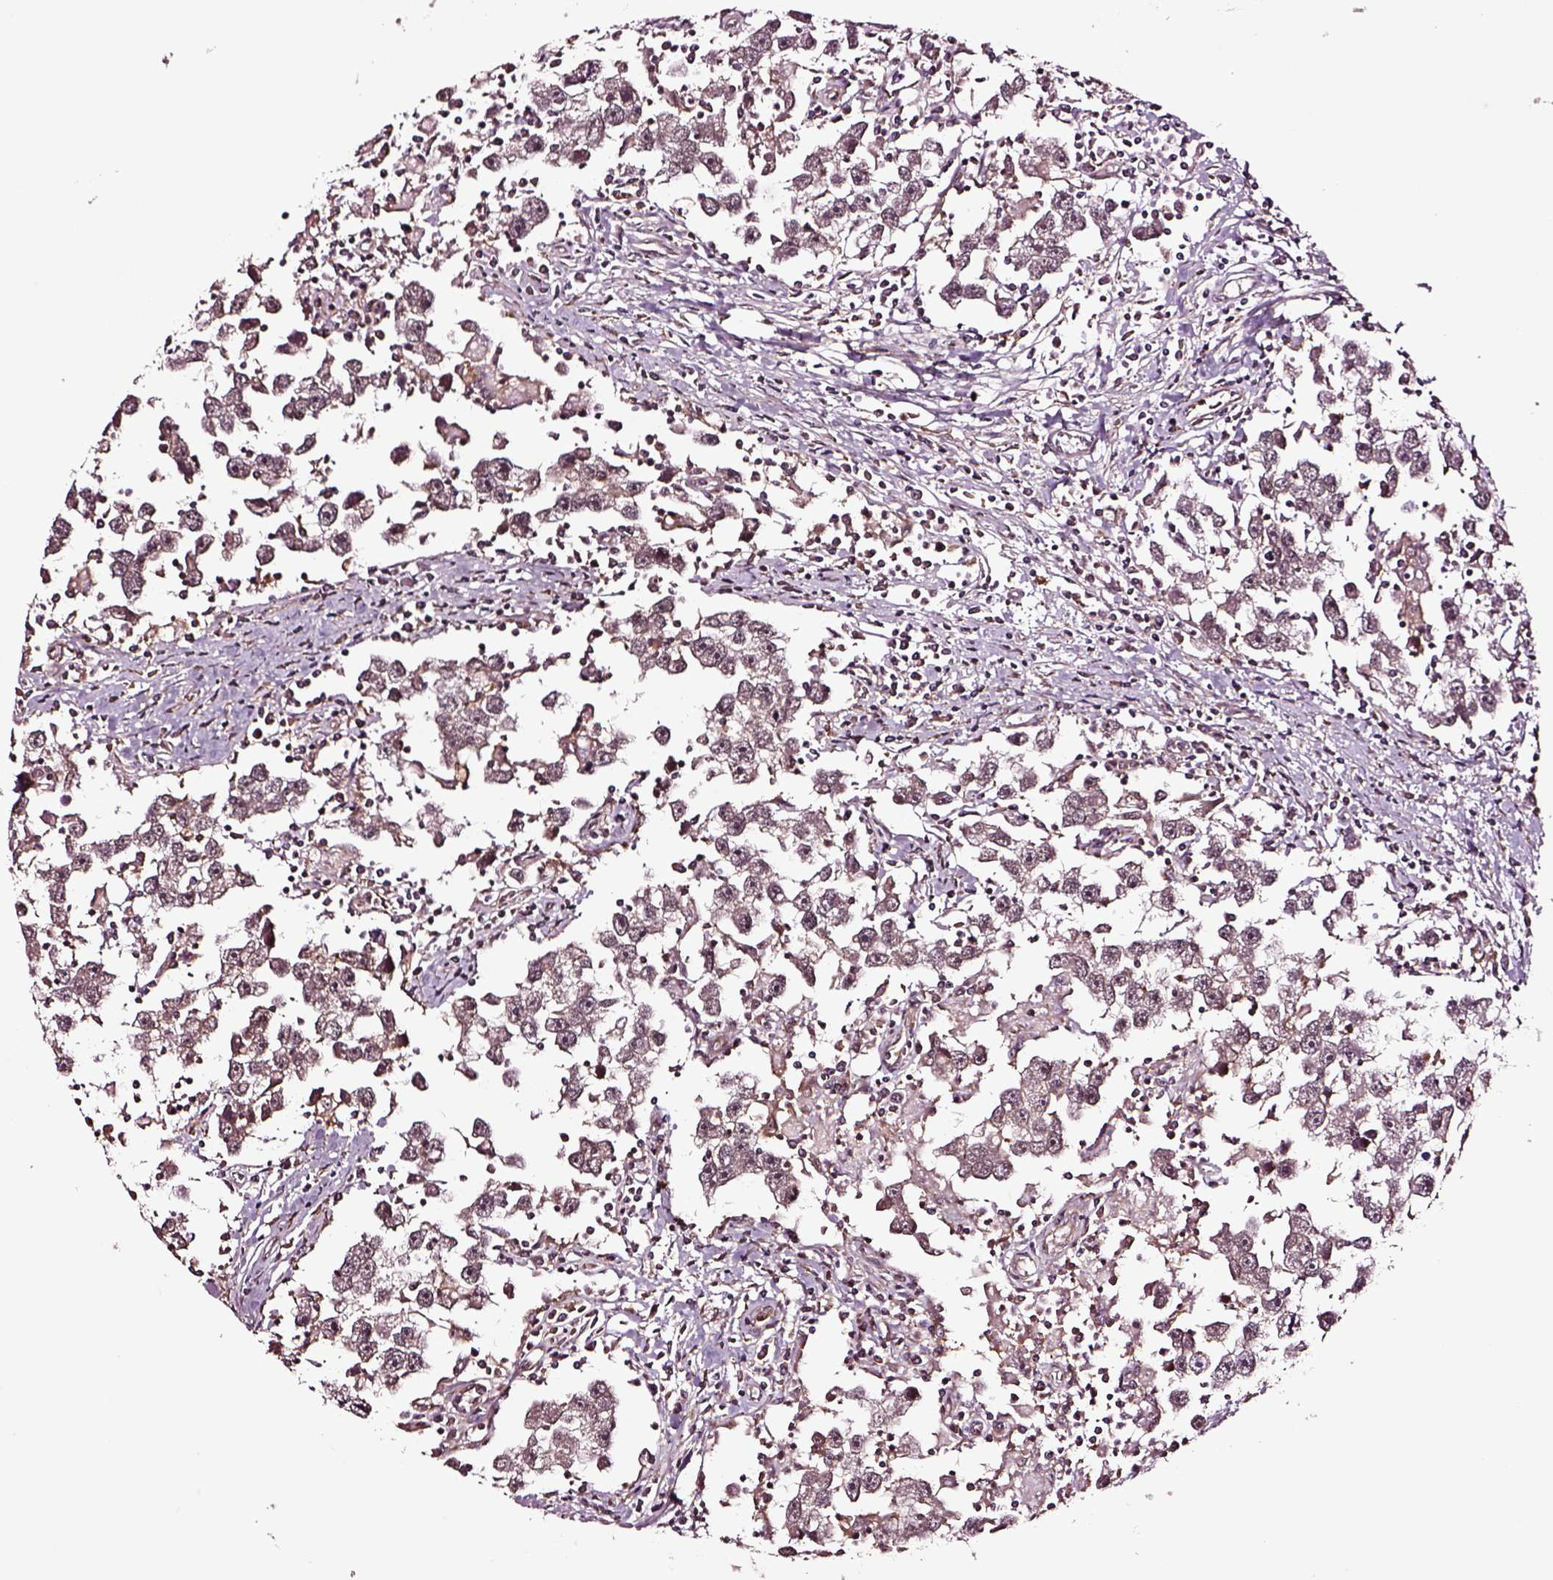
{"staining": {"intensity": "negative", "quantity": "none", "location": "none"}, "tissue": "testis cancer", "cell_type": "Tumor cells", "image_type": "cancer", "snomed": [{"axis": "morphology", "description": "Seminoma, NOS"}, {"axis": "topography", "description": "Testis"}], "caption": "This histopathology image is of seminoma (testis) stained with immunohistochemistry to label a protein in brown with the nuclei are counter-stained blue. There is no positivity in tumor cells.", "gene": "RASSF5", "patient": {"sex": "male", "age": 30}}